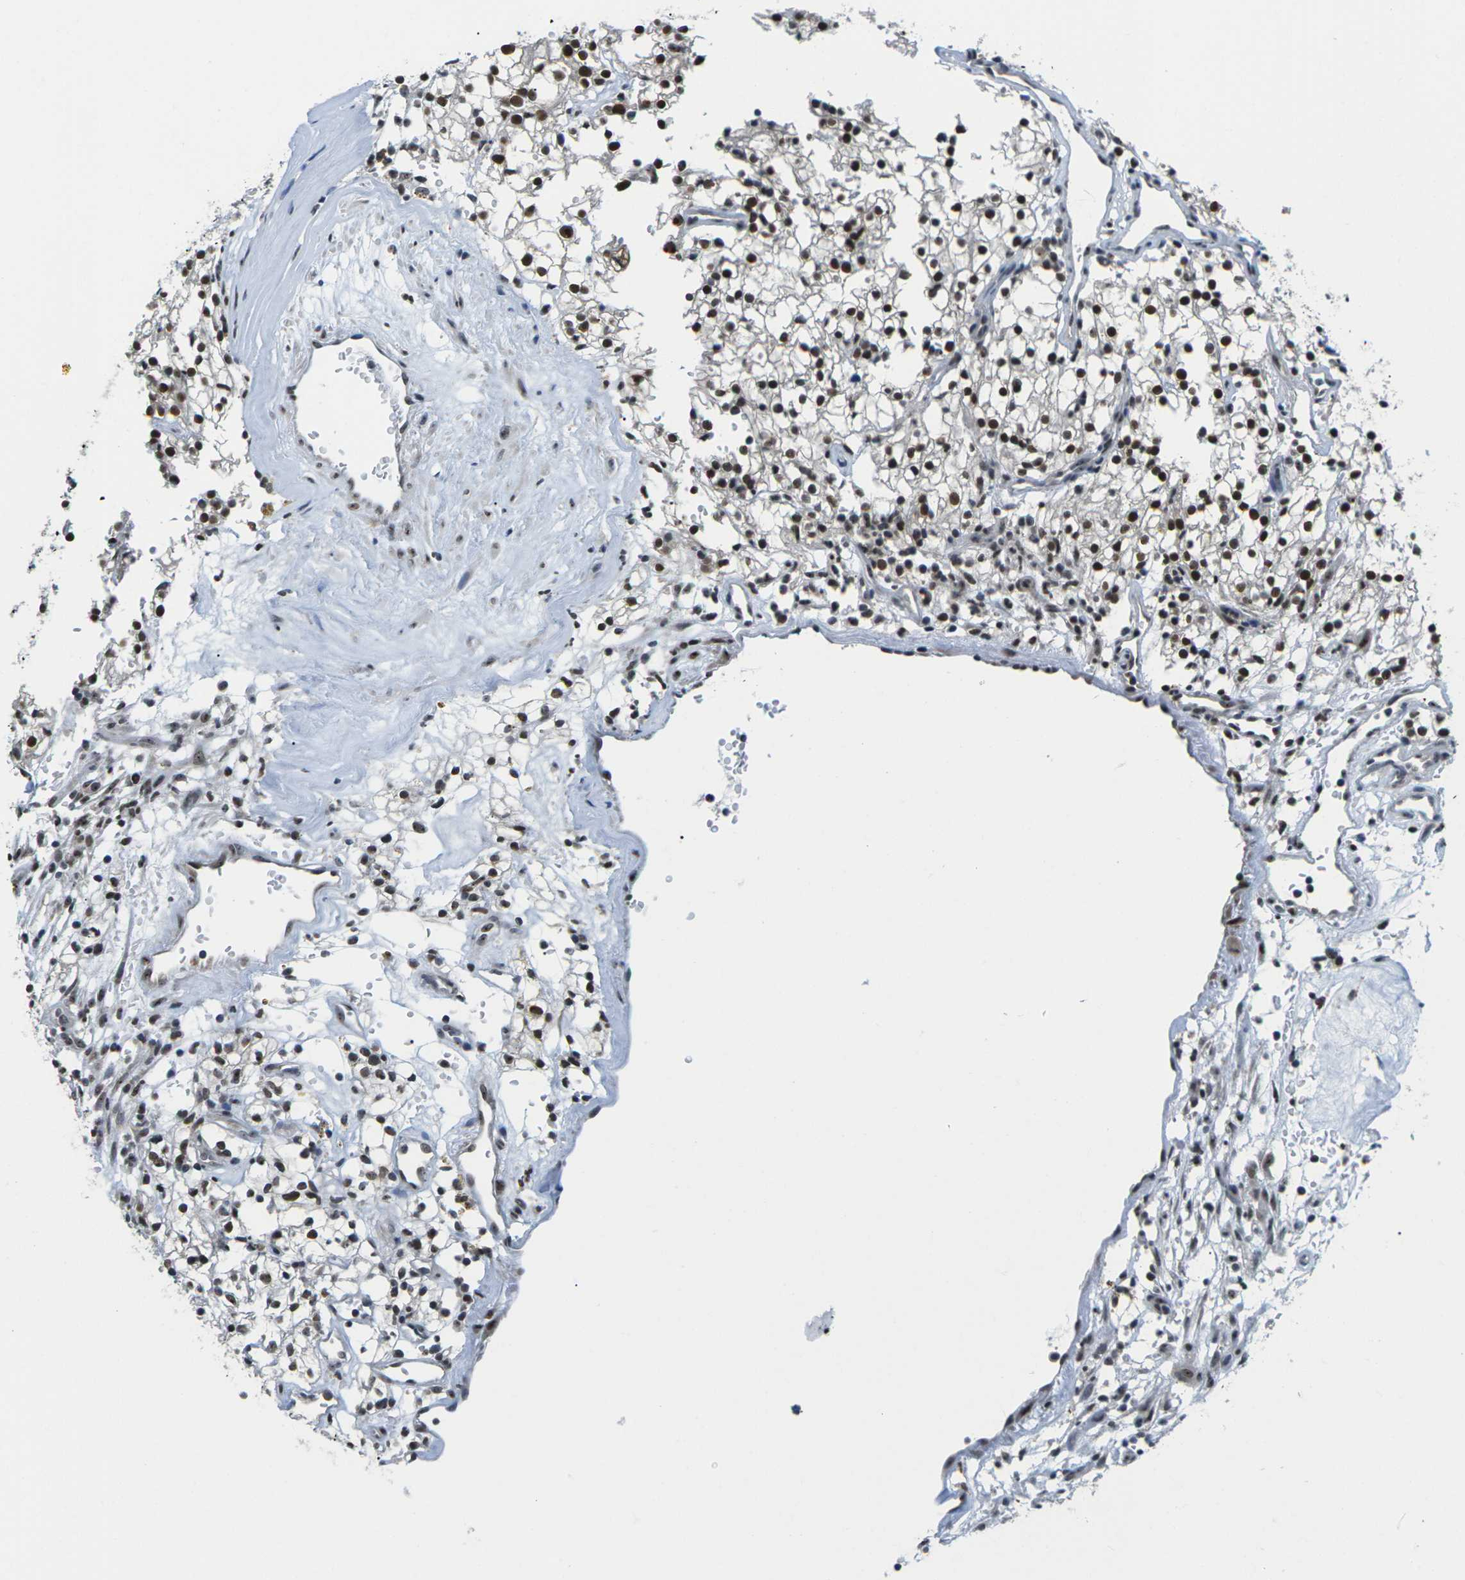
{"staining": {"intensity": "moderate", "quantity": ">75%", "location": "nuclear"}, "tissue": "renal cancer", "cell_type": "Tumor cells", "image_type": "cancer", "snomed": [{"axis": "morphology", "description": "Adenocarcinoma, NOS"}, {"axis": "topography", "description": "Kidney"}], "caption": "Adenocarcinoma (renal) stained for a protein shows moderate nuclear positivity in tumor cells.", "gene": "NSRP1", "patient": {"sex": "male", "age": 59}}